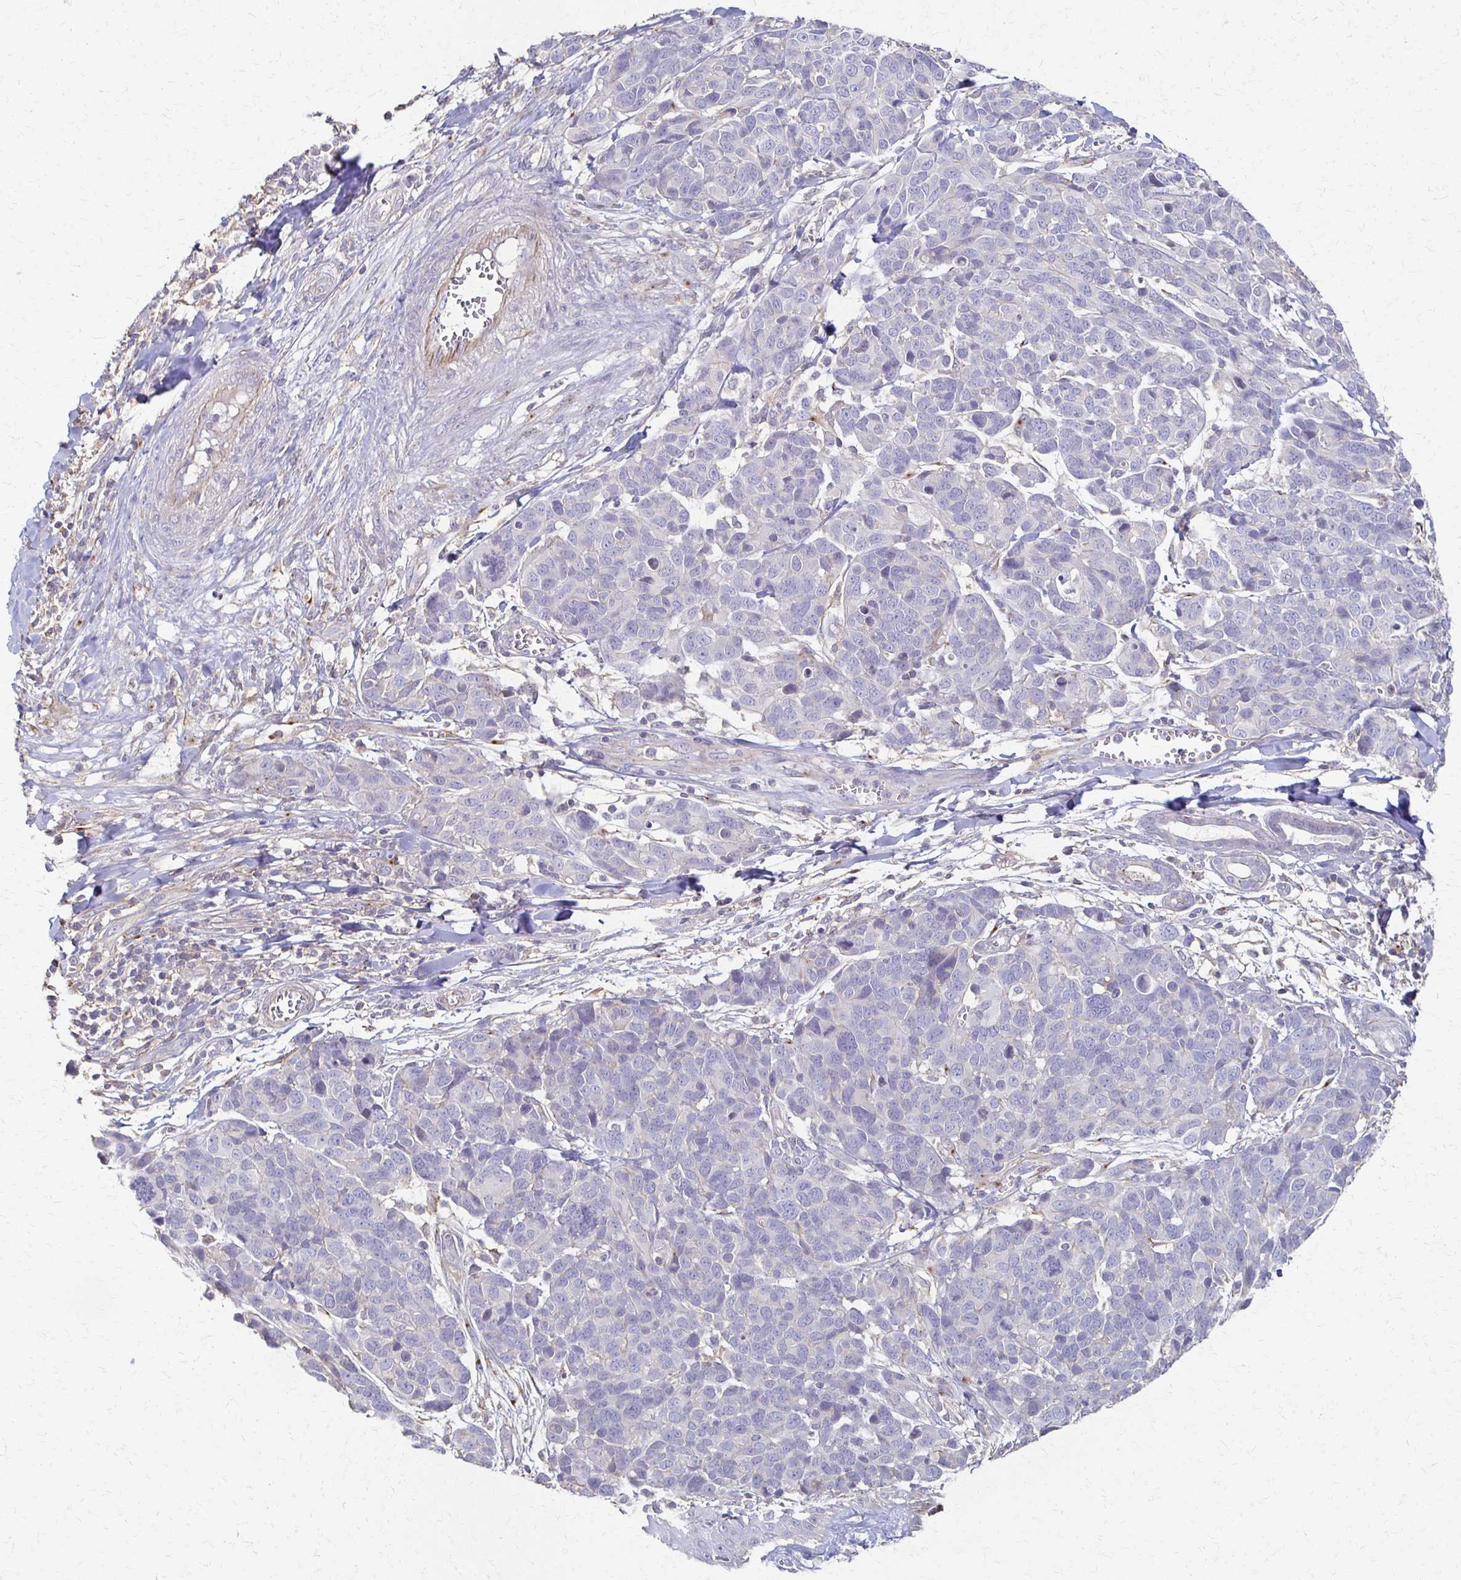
{"staining": {"intensity": "negative", "quantity": "none", "location": "none"}, "tissue": "melanoma", "cell_type": "Tumor cells", "image_type": "cancer", "snomed": [{"axis": "morphology", "description": "Malignant melanoma, NOS"}, {"axis": "topography", "description": "Skin"}], "caption": "Immunohistochemical staining of malignant melanoma demonstrates no significant staining in tumor cells.", "gene": "C1QTNF7", "patient": {"sex": "male", "age": 51}}